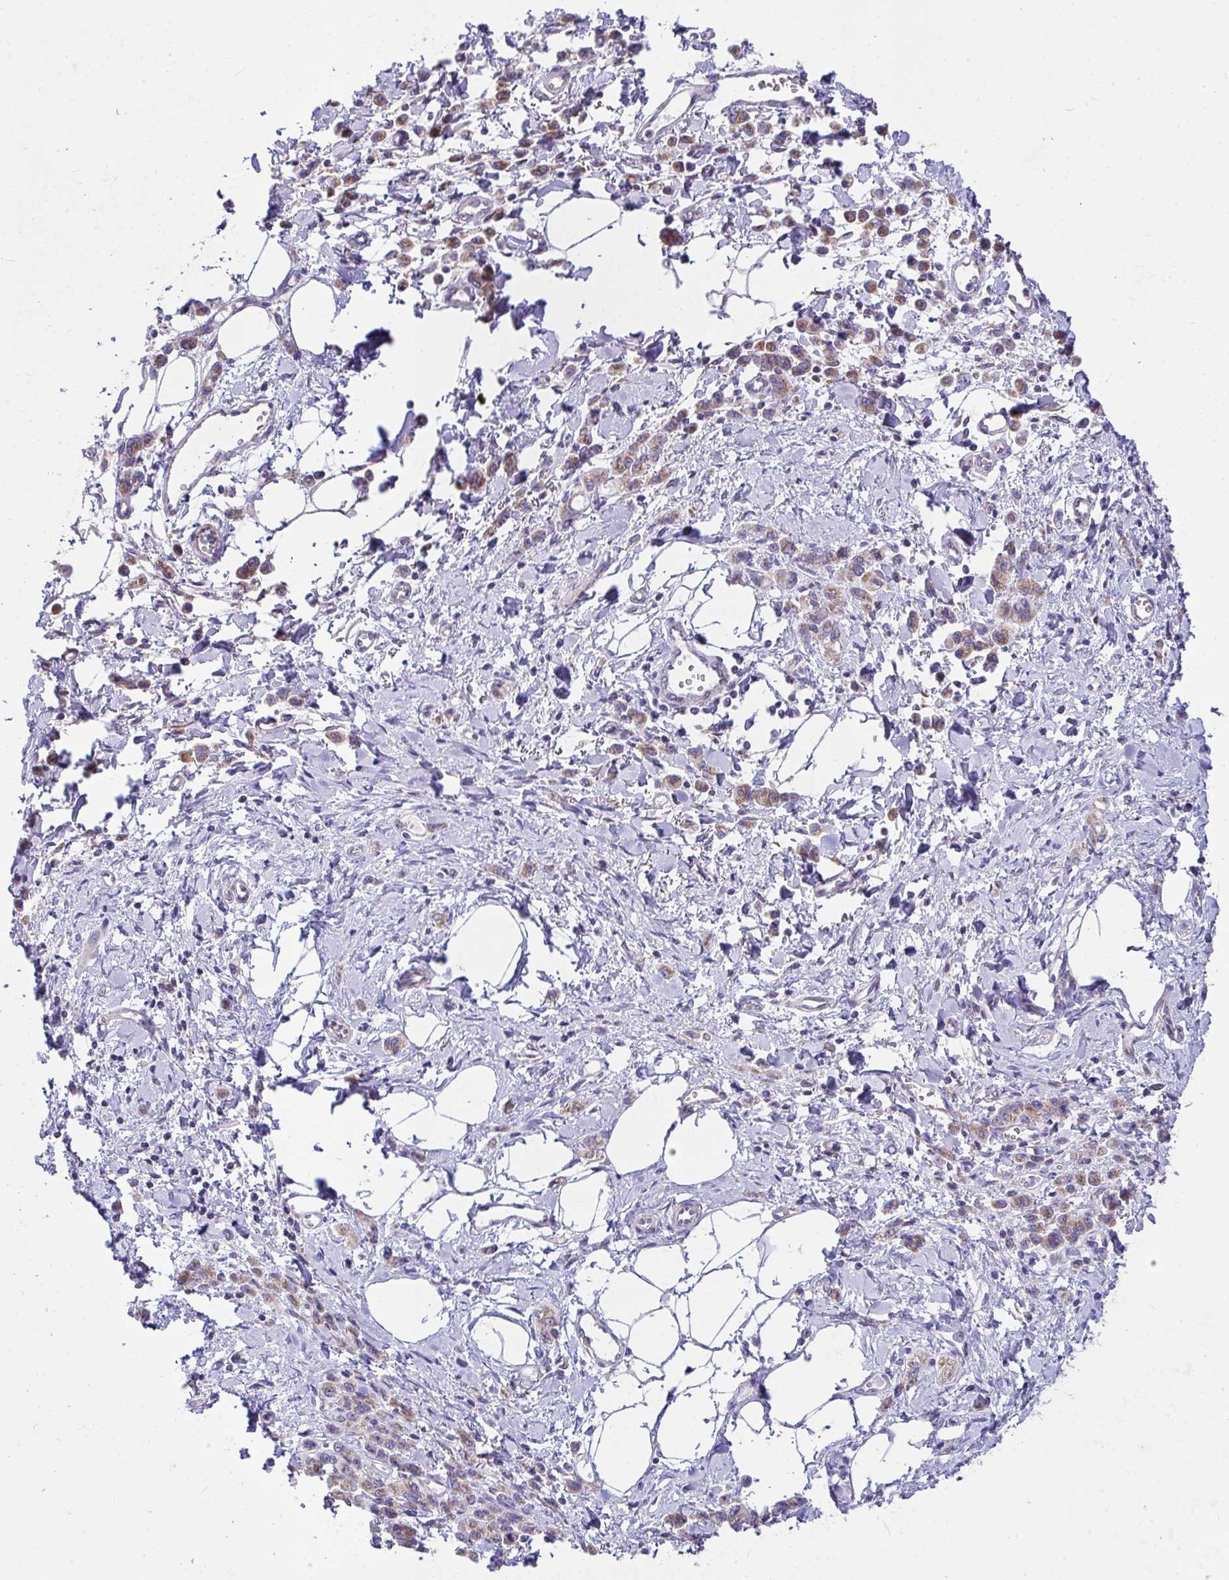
{"staining": {"intensity": "moderate", "quantity": "<25%", "location": "cytoplasmic/membranous"}, "tissue": "stomach cancer", "cell_type": "Tumor cells", "image_type": "cancer", "snomed": [{"axis": "morphology", "description": "Adenocarcinoma, NOS"}, {"axis": "topography", "description": "Stomach"}], "caption": "This is an image of IHC staining of adenocarcinoma (stomach), which shows moderate staining in the cytoplasmic/membranous of tumor cells.", "gene": "CEP63", "patient": {"sex": "male", "age": 77}}